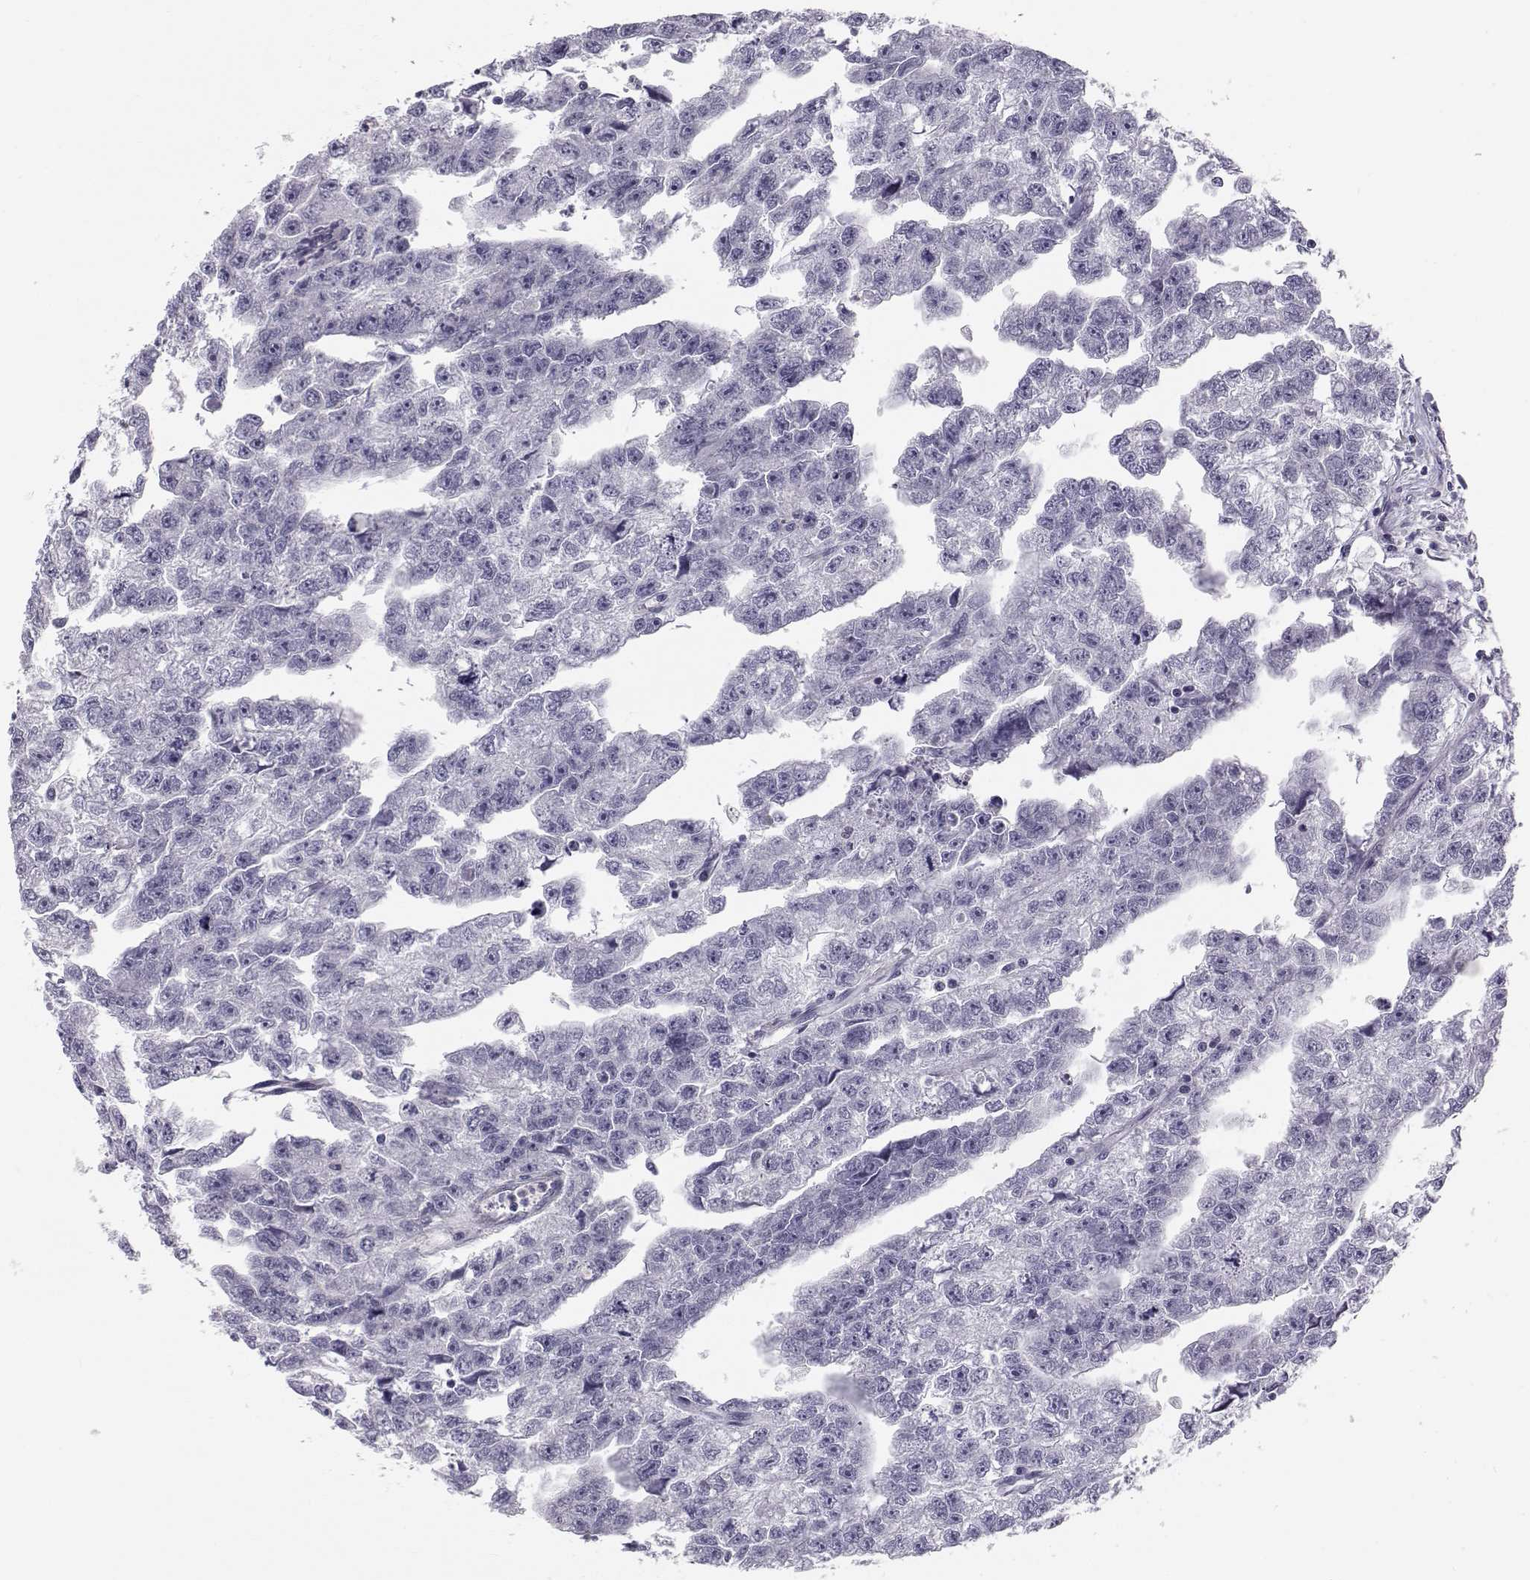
{"staining": {"intensity": "negative", "quantity": "none", "location": "none"}, "tissue": "testis cancer", "cell_type": "Tumor cells", "image_type": "cancer", "snomed": [{"axis": "morphology", "description": "Carcinoma, Embryonal, NOS"}, {"axis": "morphology", "description": "Teratoma, malignant, NOS"}, {"axis": "topography", "description": "Testis"}], "caption": "A photomicrograph of testis cancer stained for a protein demonstrates no brown staining in tumor cells. (Brightfield microscopy of DAB (3,3'-diaminobenzidine) immunohistochemistry (IHC) at high magnification).", "gene": "ACSL6", "patient": {"sex": "male", "age": 44}}